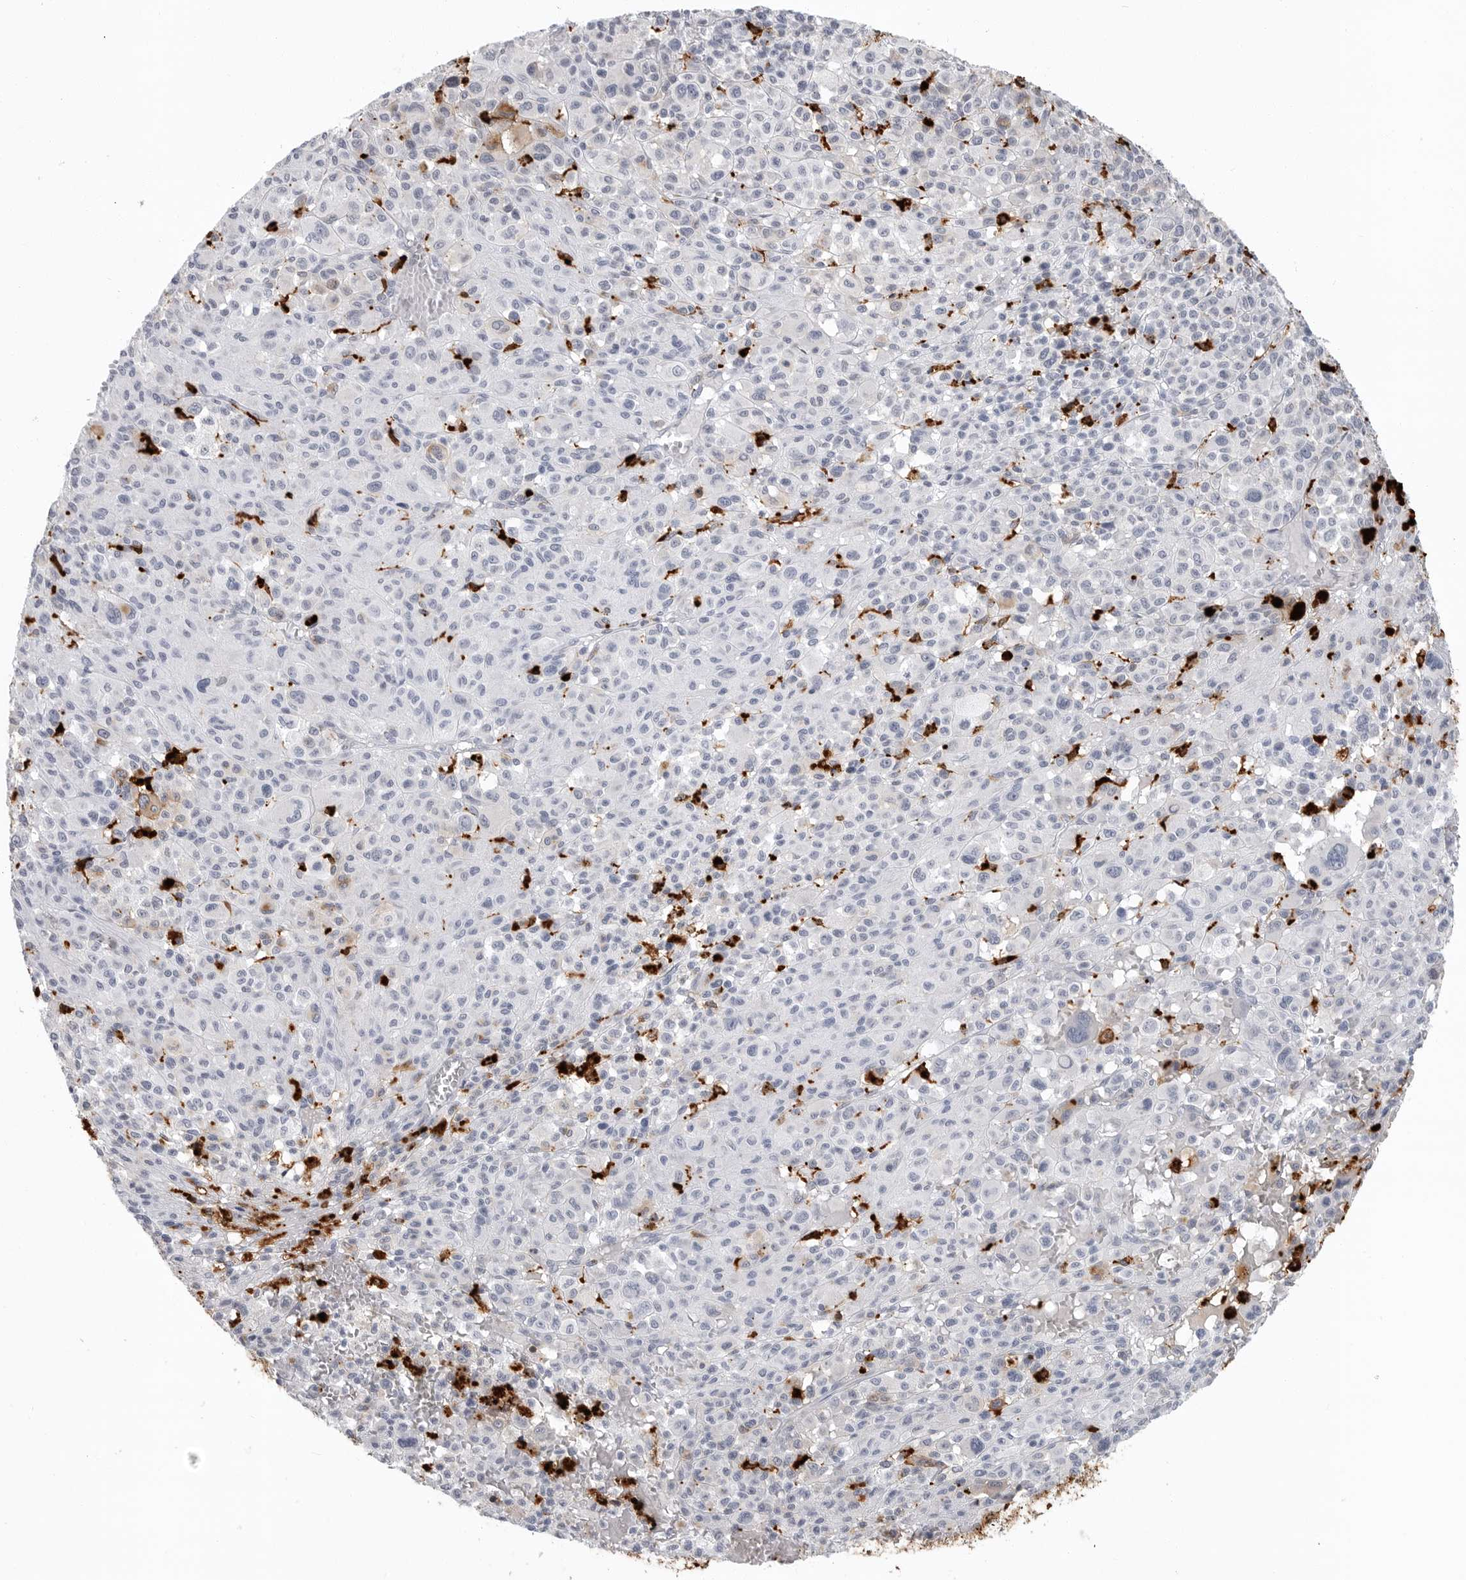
{"staining": {"intensity": "negative", "quantity": "none", "location": "none"}, "tissue": "melanoma", "cell_type": "Tumor cells", "image_type": "cancer", "snomed": [{"axis": "morphology", "description": "Malignant melanoma, Metastatic site"}, {"axis": "topography", "description": "Skin"}], "caption": "Tumor cells are negative for brown protein staining in melanoma.", "gene": "IFI30", "patient": {"sex": "female", "age": 74}}